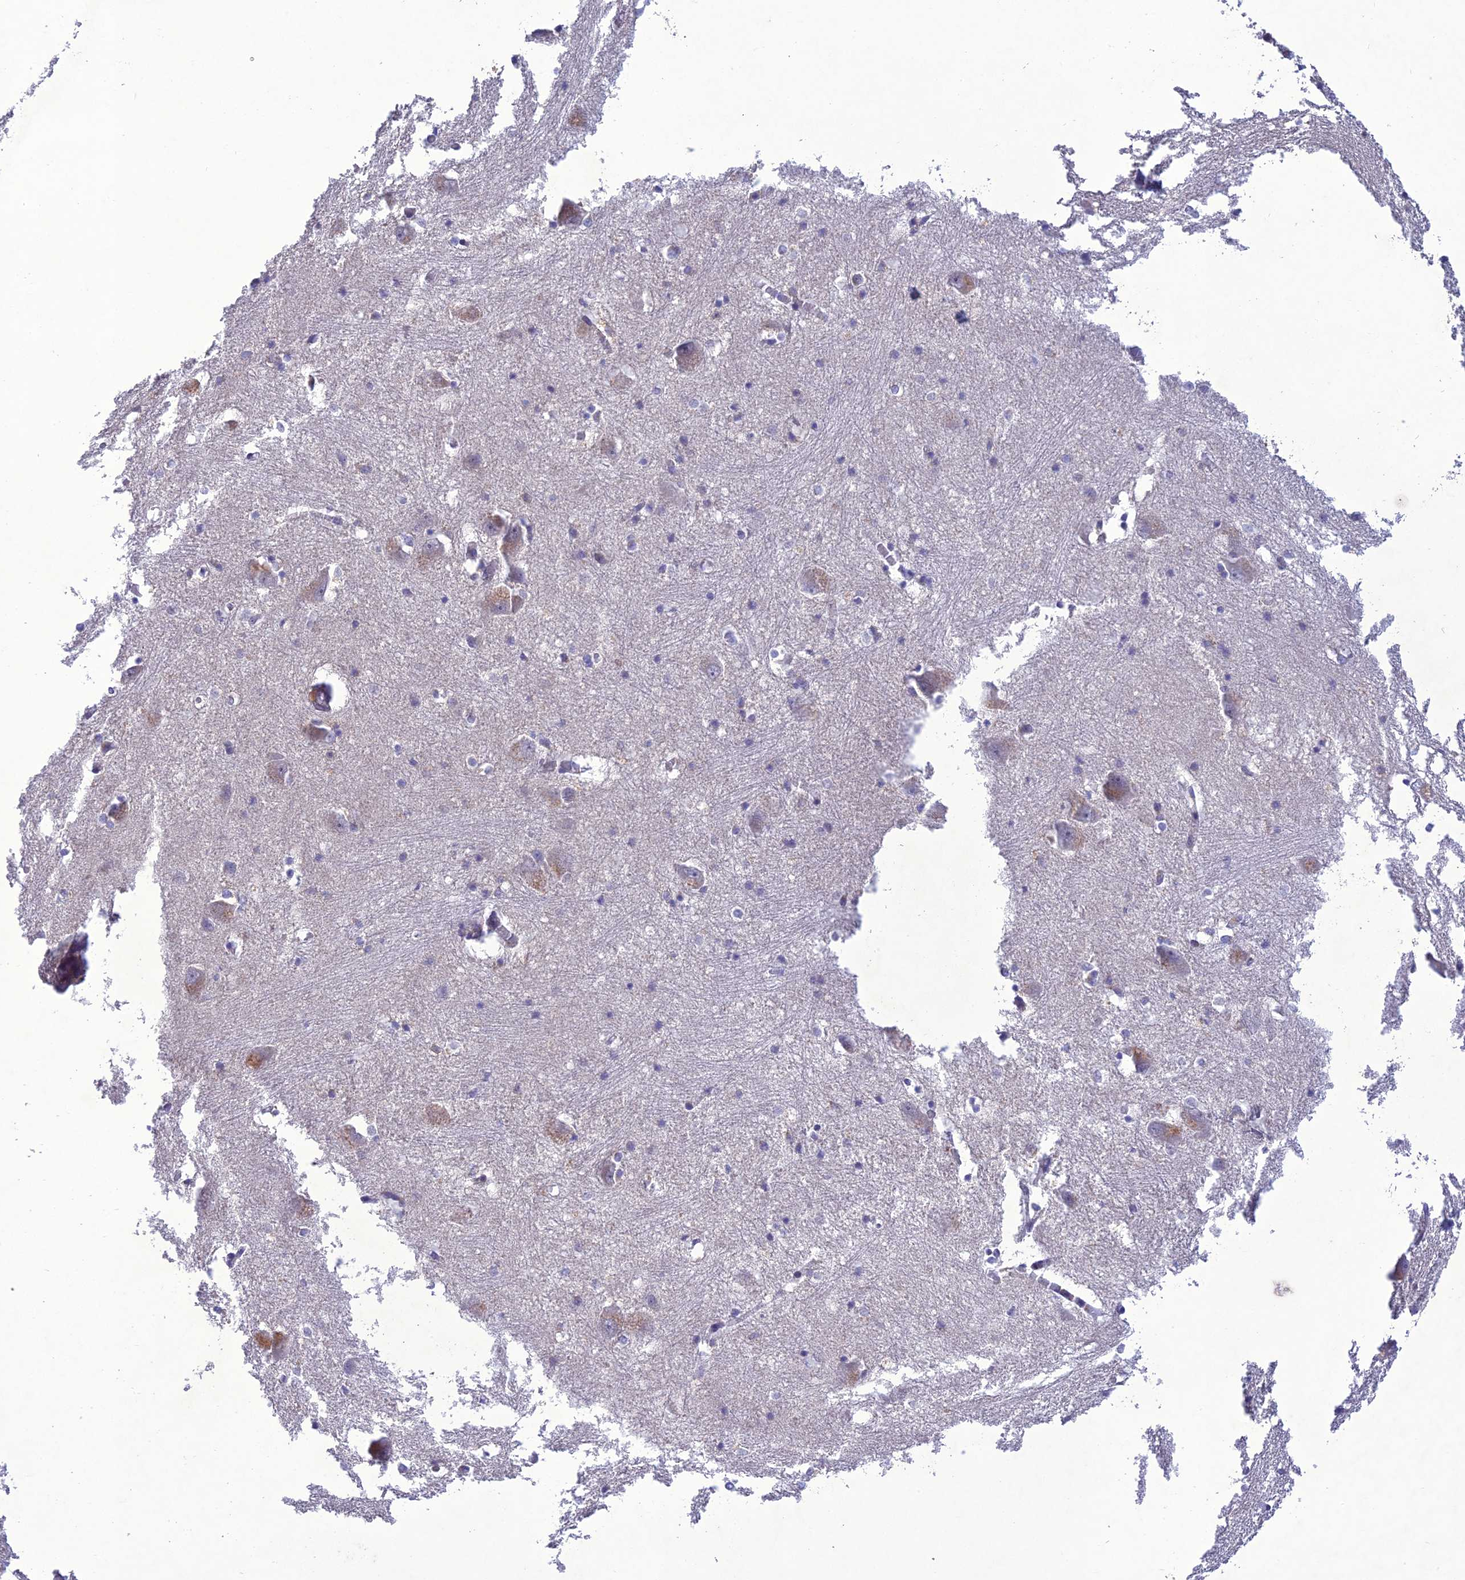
{"staining": {"intensity": "weak", "quantity": "<25%", "location": "cytoplasmic/membranous"}, "tissue": "caudate", "cell_type": "Glial cells", "image_type": "normal", "snomed": [{"axis": "morphology", "description": "Normal tissue, NOS"}, {"axis": "topography", "description": "Lateral ventricle wall"}], "caption": "Human caudate stained for a protein using immunohistochemistry (IHC) demonstrates no positivity in glial cells.", "gene": "SNX24", "patient": {"sex": "male", "age": 37}}